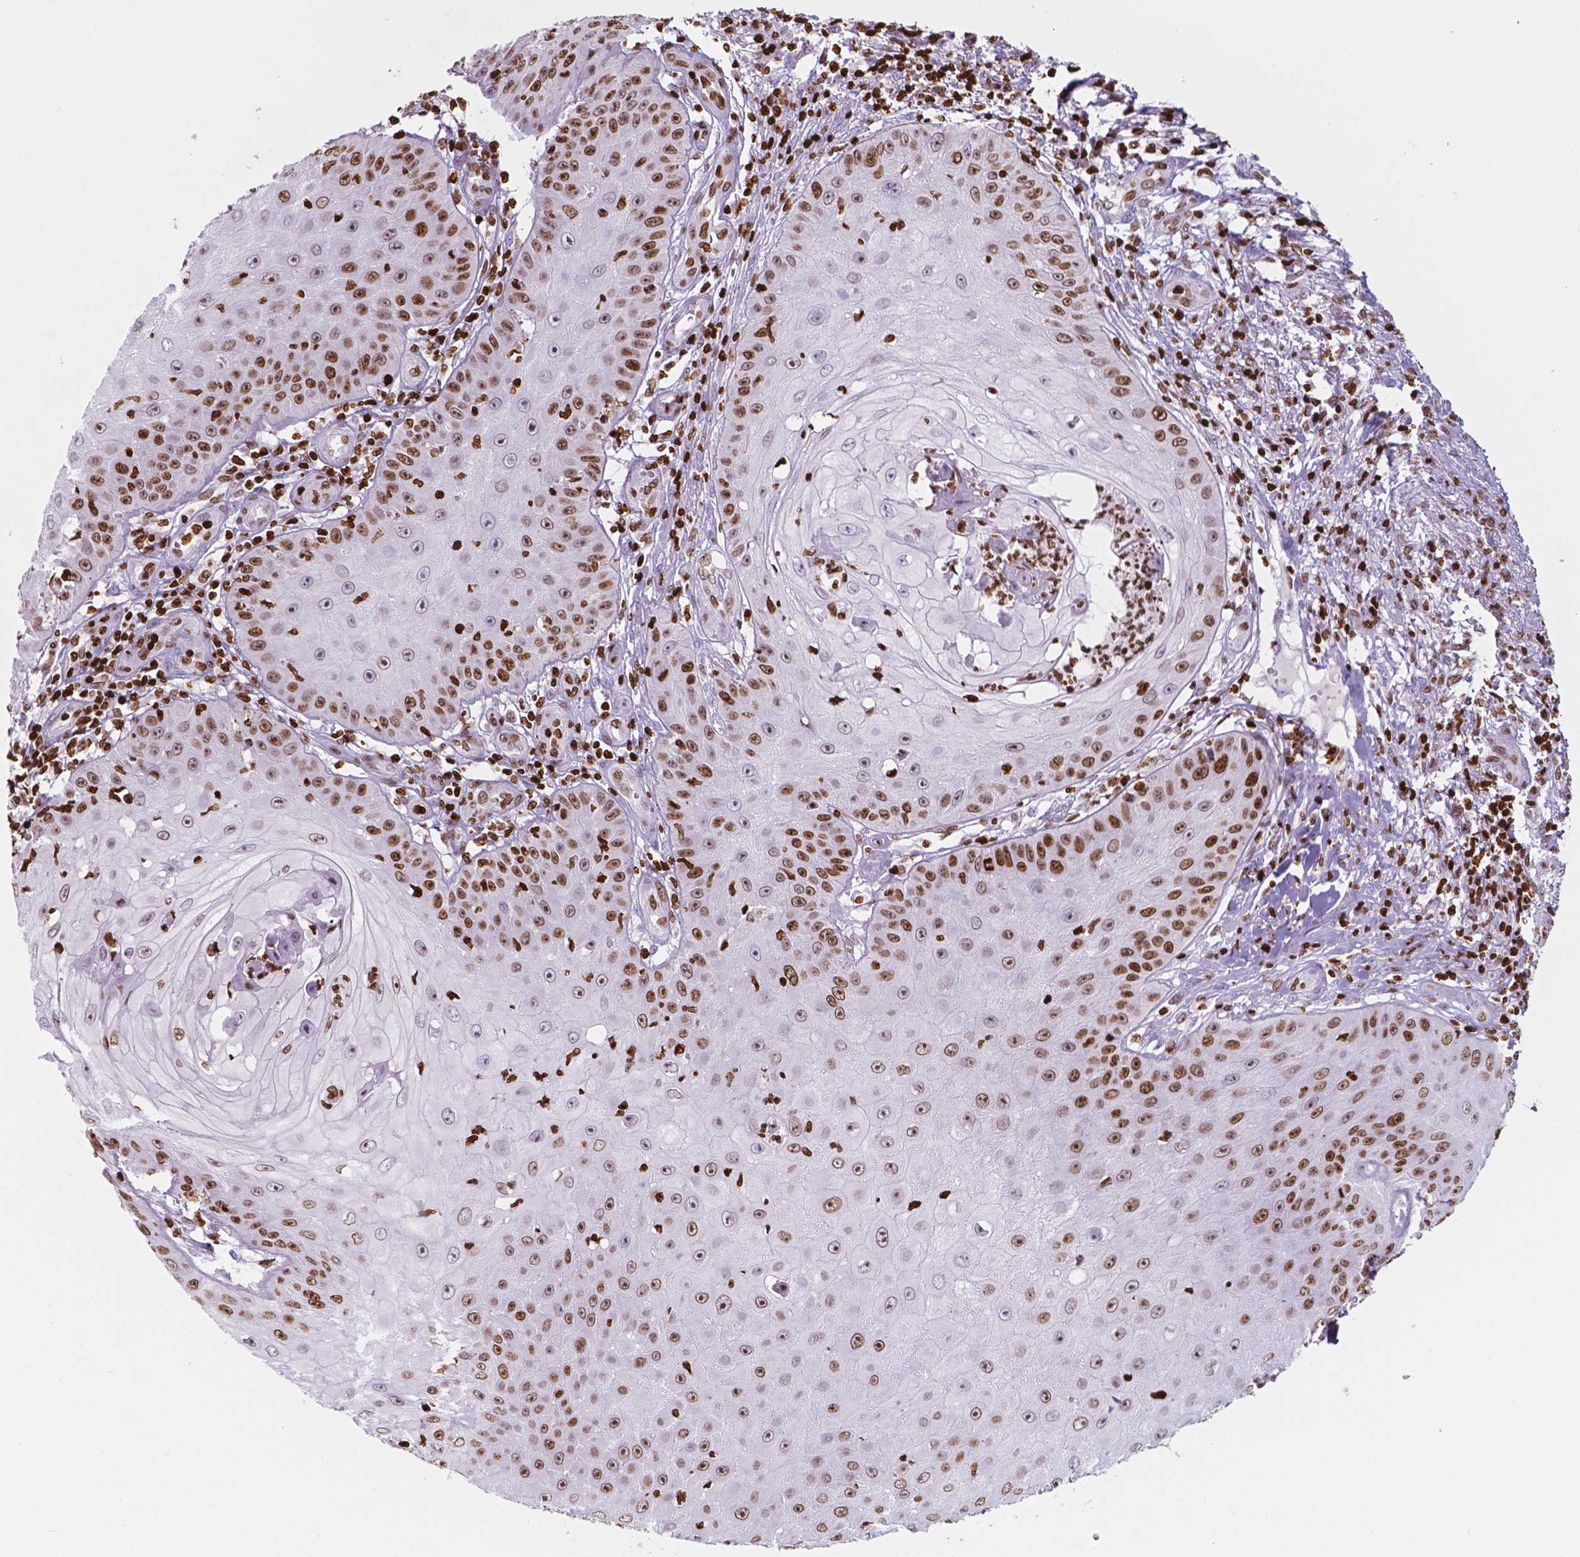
{"staining": {"intensity": "strong", "quantity": "25%-75%", "location": "nuclear"}, "tissue": "skin cancer", "cell_type": "Tumor cells", "image_type": "cancer", "snomed": [{"axis": "morphology", "description": "Squamous cell carcinoma, NOS"}, {"axis": "topography", "description": "Skin"}], "caption": "Immunohistochemical staining of human skin cancer (squamous cell carcinoma) demonstrates high levels of strong nuclear positivity in about 25%-75% of tumor cells.", "gene": "CBY3", "patient": {"sex": "male", "age": 70}}